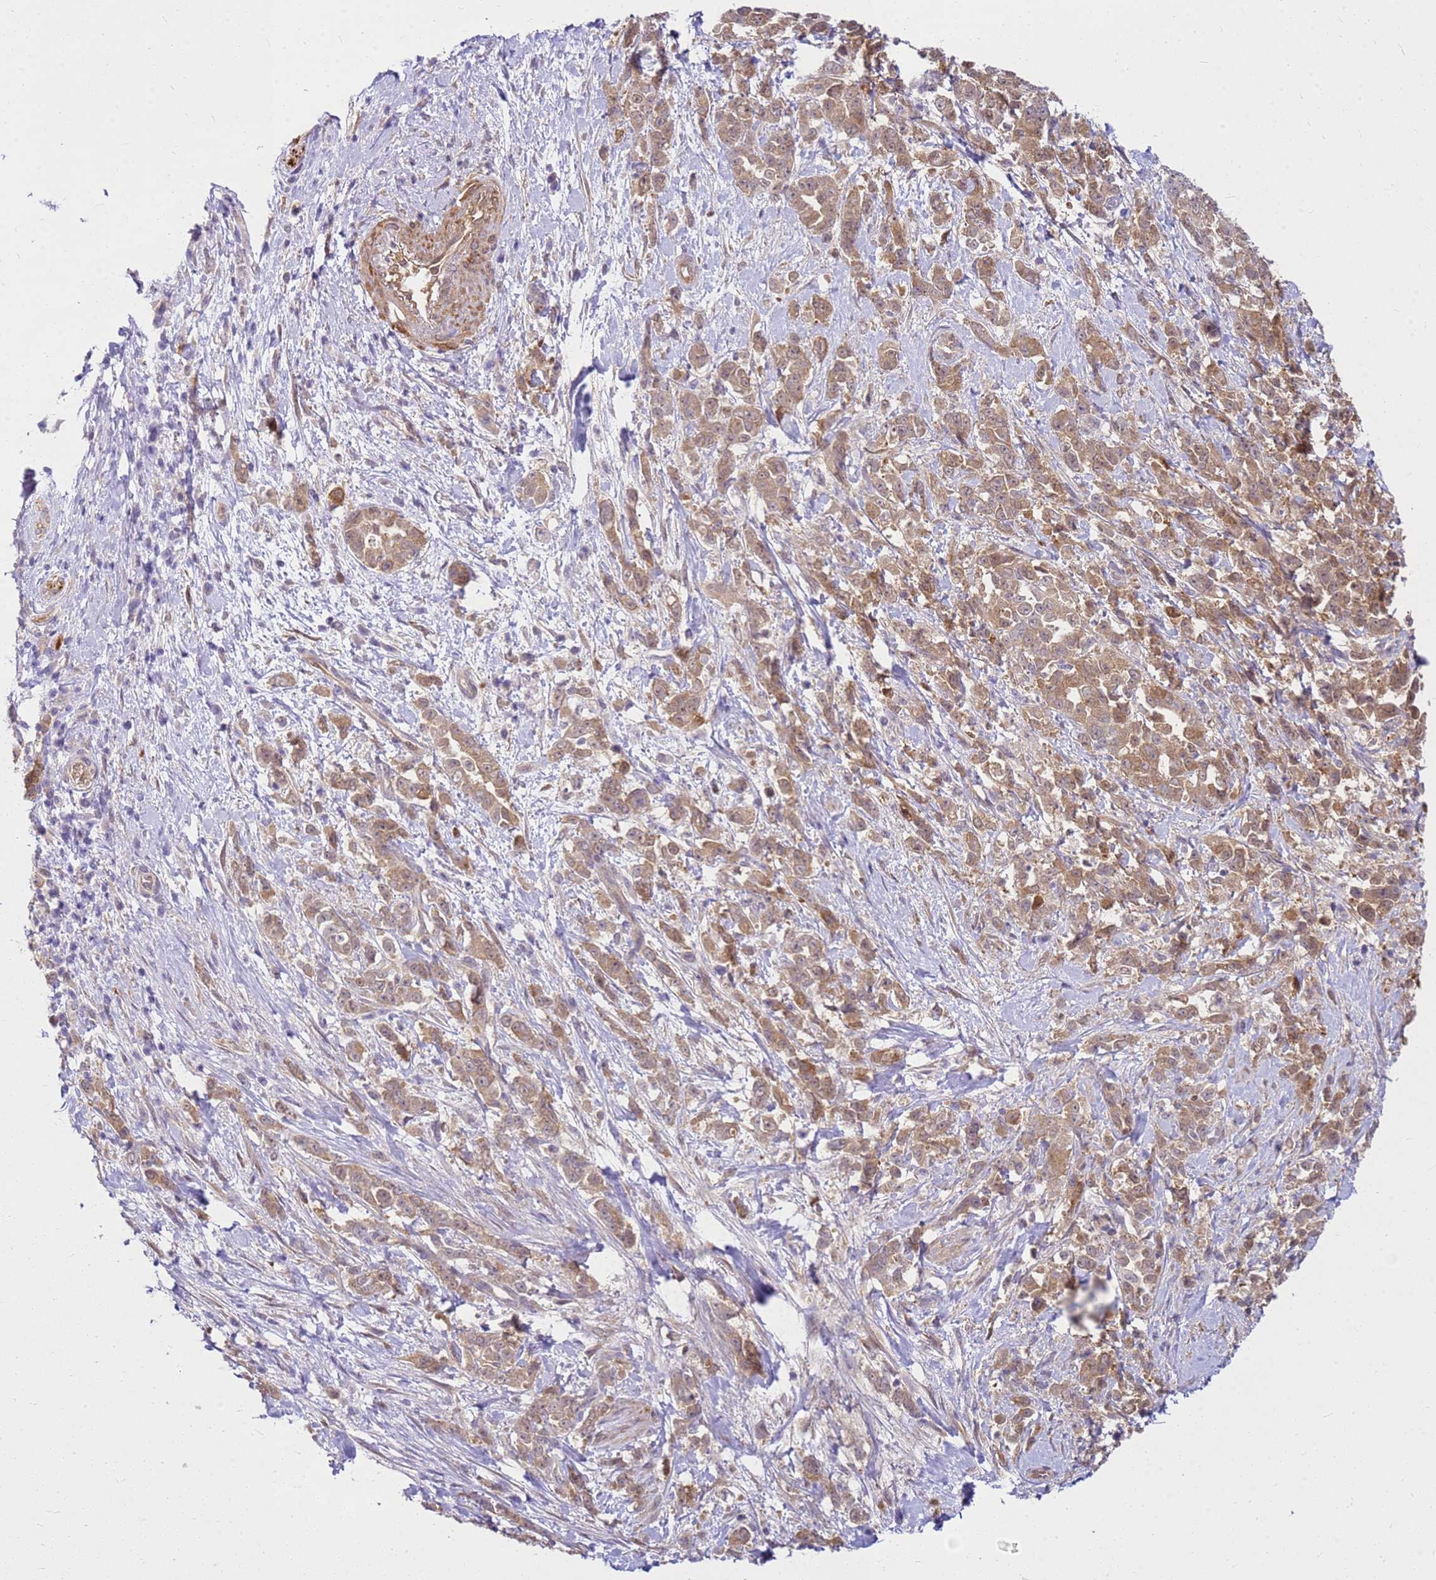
{"staining": {"intensity": "moderate", "quantity": ">75%", "location": "cytoplasmic/membranous"}, "tissue": "pancreatic cancer", "cell_type": "Tumor cells", "image_type": "cancer", "snomed": [{"axis": "morphology", "description": "Normal tissue, NOS"}, {"axis": "morphology", "description": "Adenocarcinoma, NOS"}, {"axis": "topography", "description": "Pancreas"}], "caption": "Tumor cells demonstrate medium levels of moderate cytoplasmic/membranous staining in about >75% of cells in human pancreatic cancer (adenocarcinoma).", "gene": "HSPB1", "patient": {"sex": "female", "age": 64}}